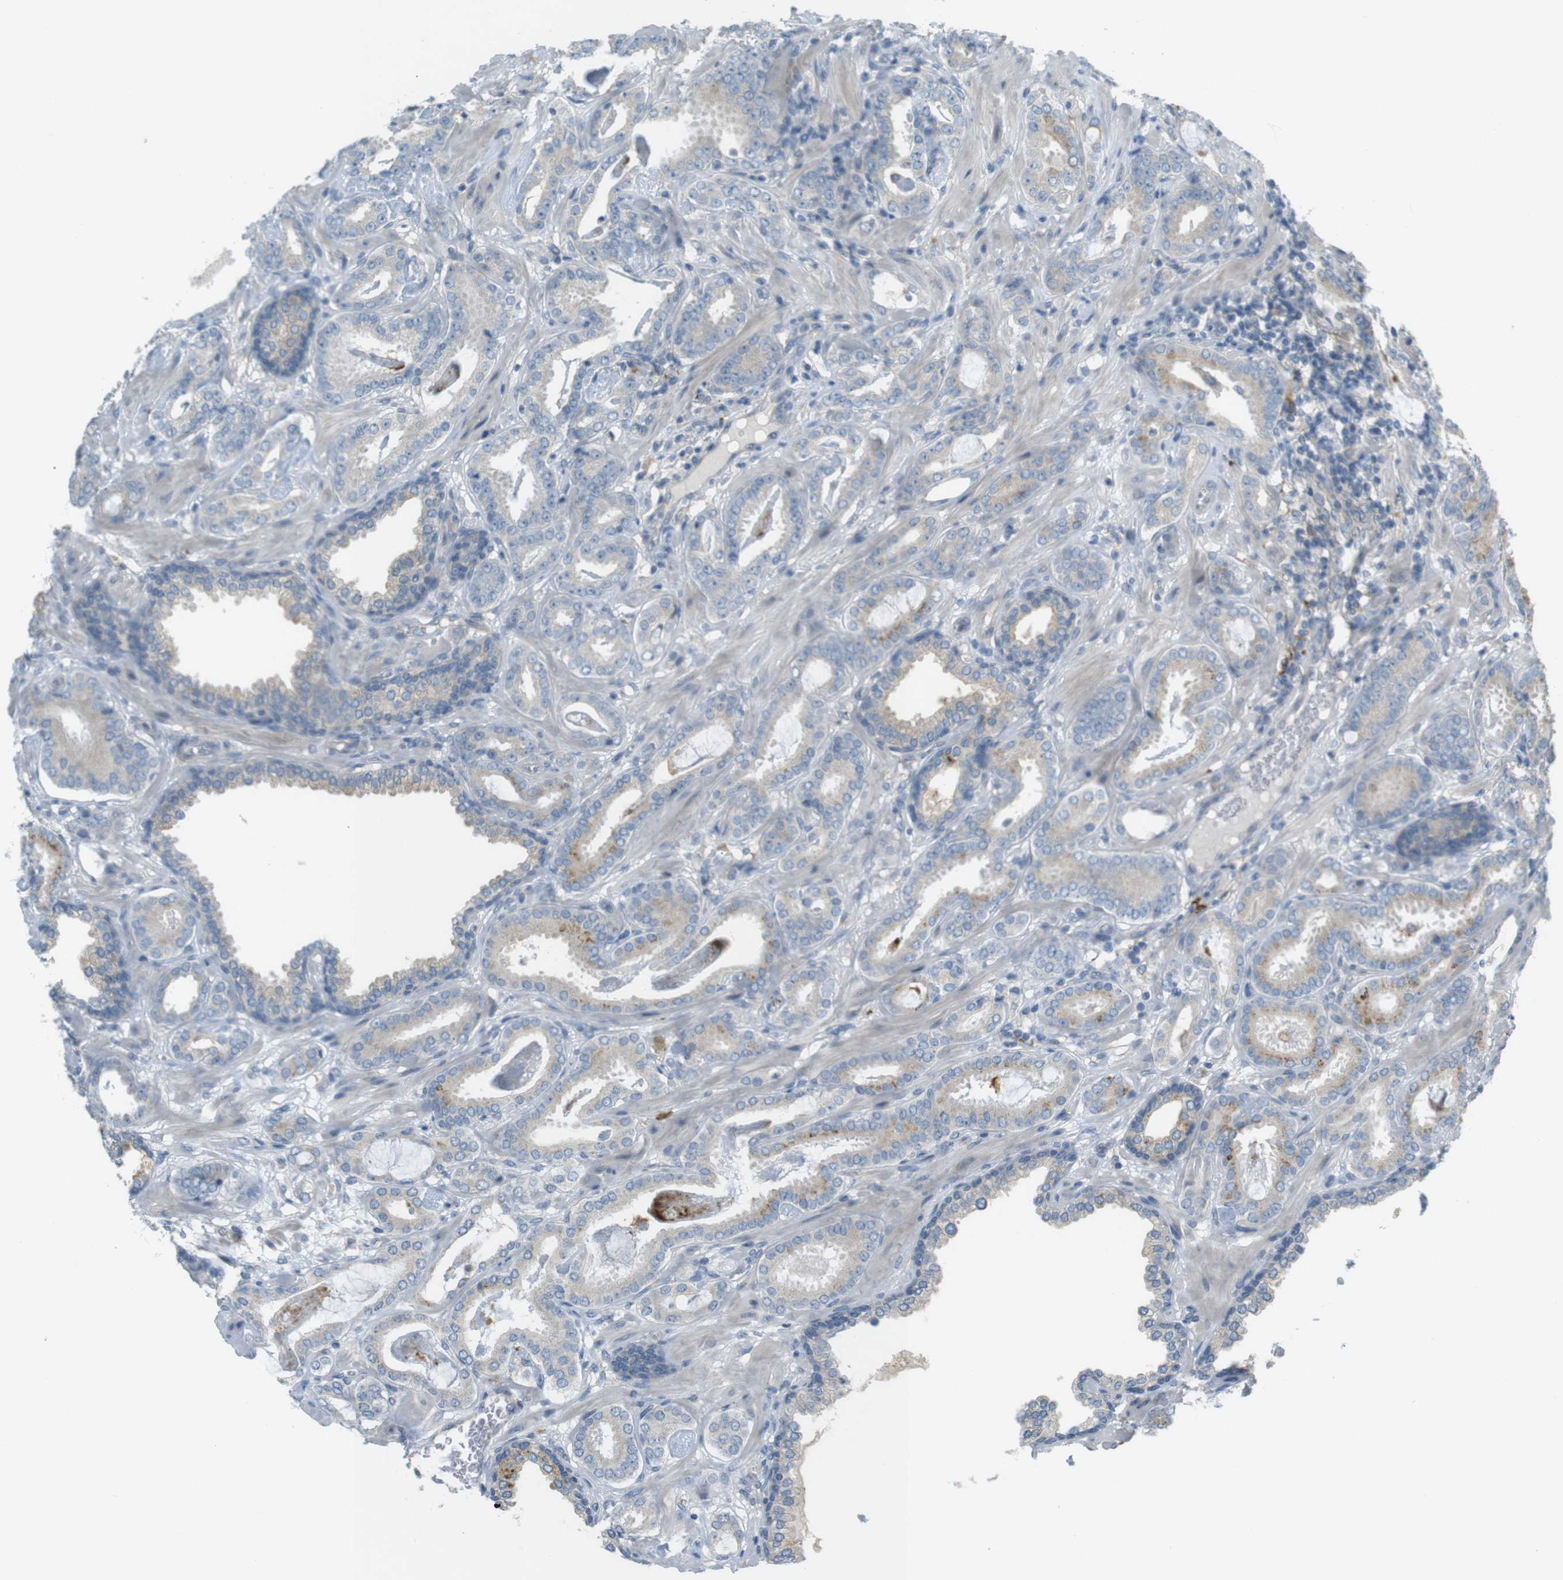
{"staining": {"intensity": "moderate", "quantity": "<25%", "location": "cytoplasmic/membranous"}, "tissue": "prostate cancer", "cell_type": "Tumor cells", "image_type": "cancer", "snomed": [{"axis": "morphology", "description": "Adenocarcinoma, Low grade"}, {"axis": "topography", "description": "Prostate"}], "caption": "Moderate cytoplasmic/membranous protein staining is seen in approximately <25% of tumor cells in prostate cancer (adenocarcinoma (low-grade)). (brown staining indicates protein expression, while blue staining denotes nuclei).", "gene": "TMEM41B", "patient": {"sex": "male", "age": 53}}